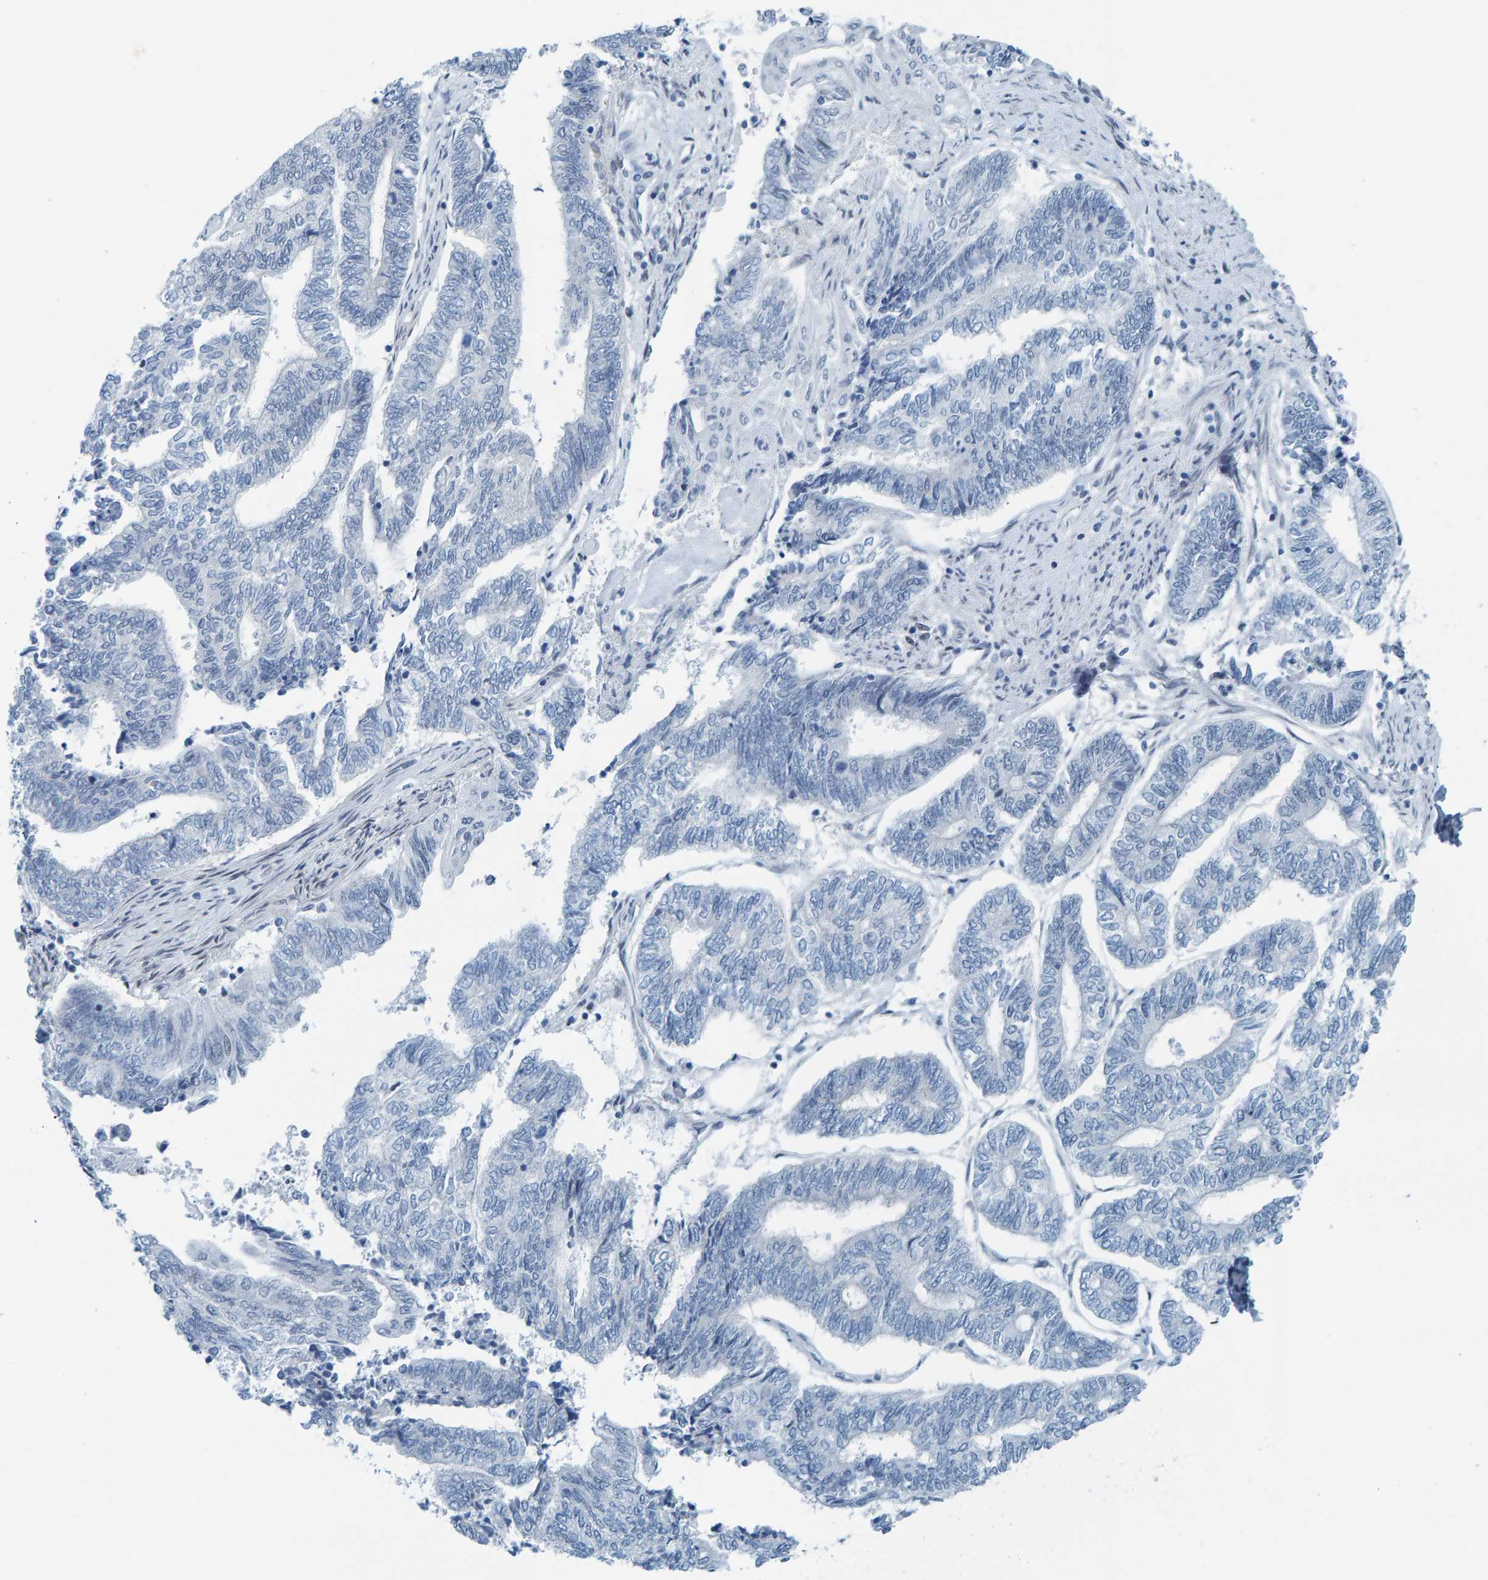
{"staining": {"intensity": "negative", "quantity": "none", "location": "none"}, "tissue": "endometrial cancer", "cell_type": "Tumor cells", "image_type": "cancer", "snomed": [{"axis": "morphology", "description": "Adenocarcinoma, NOS"}, {"axis": "topography", "description": "Uterus"}, {"axis": "topography", "description": "Endometrium"}], "caption": "Endometrial cancer (adenocarcinoma) was stained to show a protein in brown. There is no significant staining in tumor cells. (Immunohistochemistry, brightfield microscopy, high magnification).", "gene": "CNP", "patient": {"sex": "female", "age": 70}}